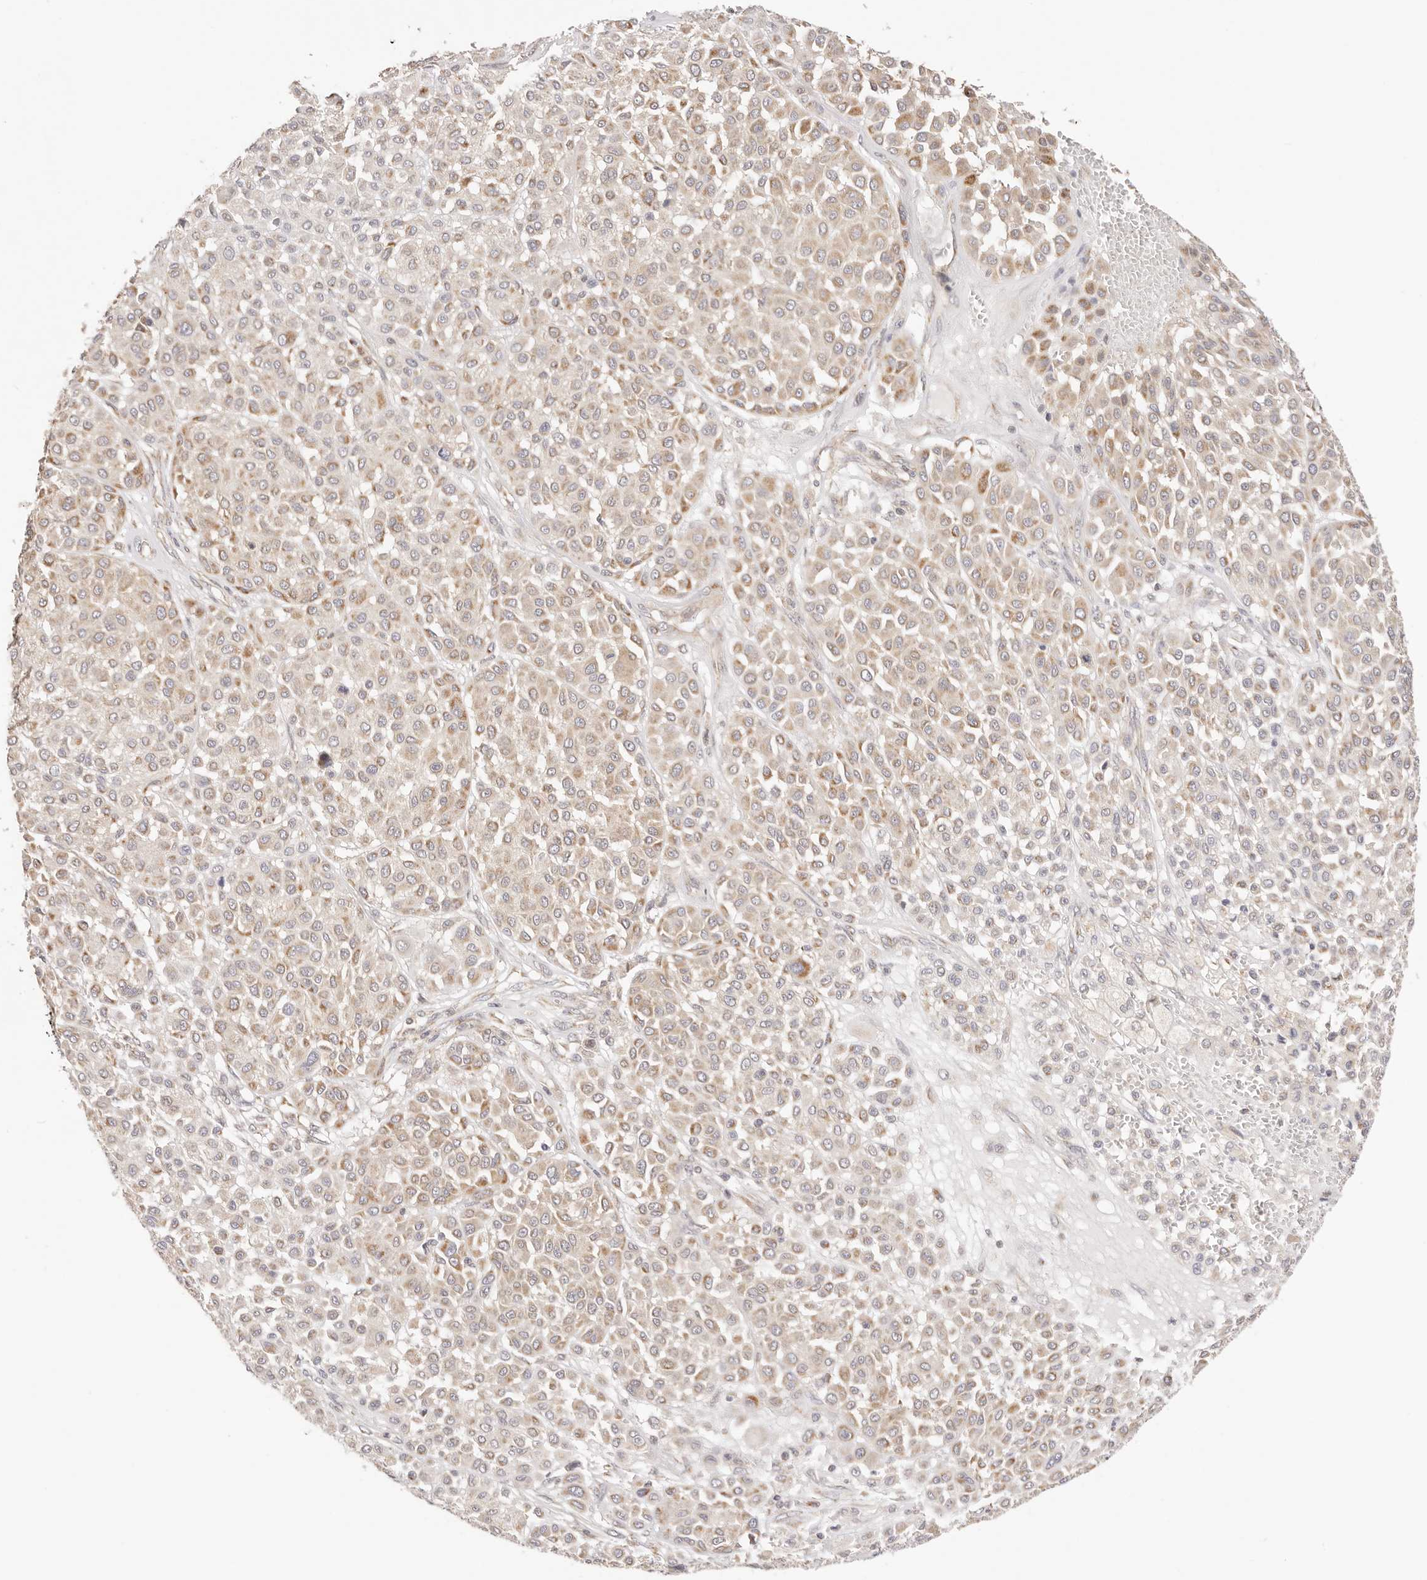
{"staining": {"intensity": "moderate", "quantity": ">75%", "location": "cytoplasmic/membranous"}, "tissue": "melanoma", "cell_type": "Tumor cells", "image_type": "cancer", "snomed": [{"axis": "morphology", "description": "Malignant melanoma, Metastatic site"}, {"axis": "topography", "description": "Soft tissue"}], "caption": "The image reveals immunohistochemical staining of melanoma. There is moderate cytoplasmic/membranous staining is seen in approximately >75% of tumor cells.", "gene": "KCMF1", "patient": {"sex": "male", "age": 41}}